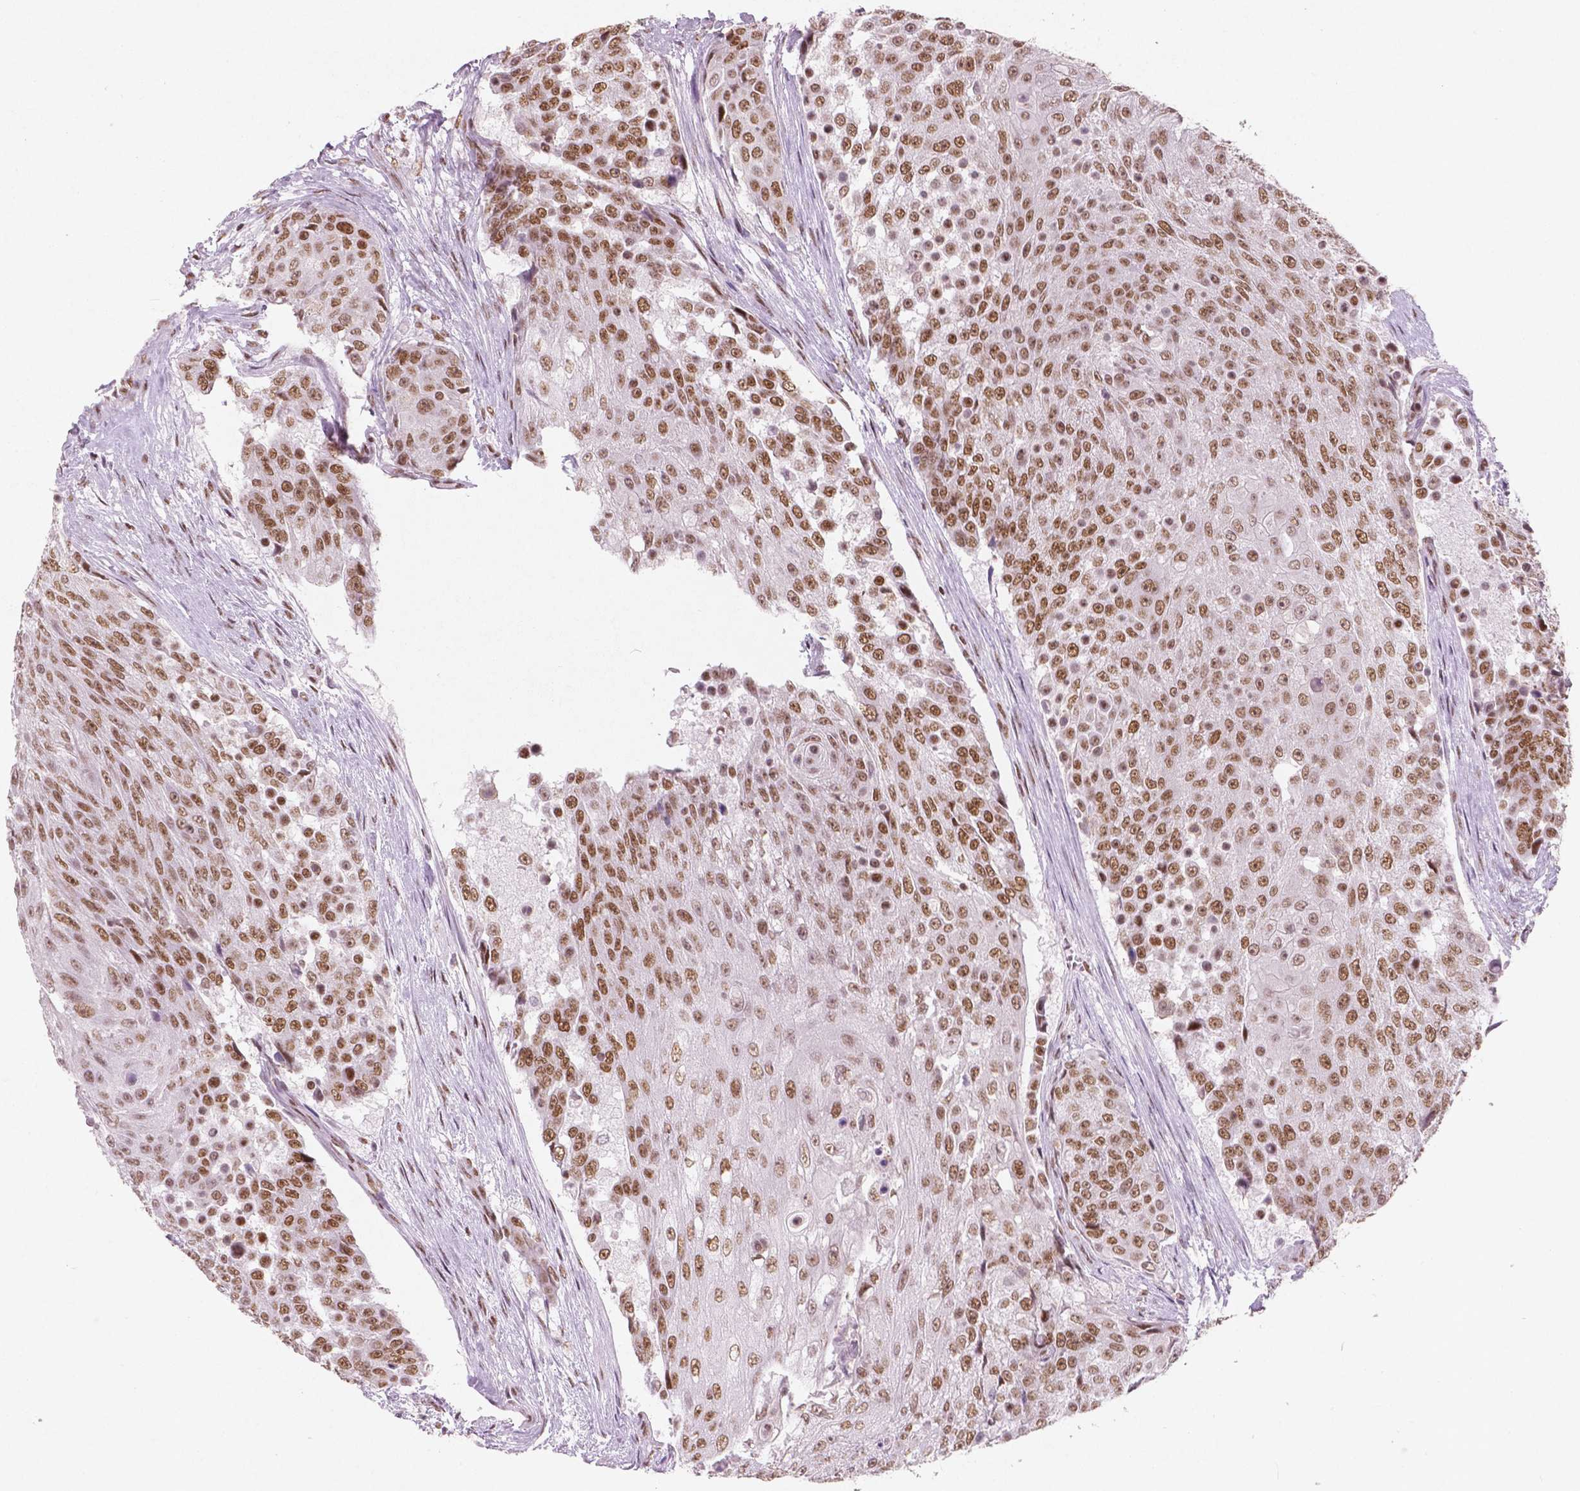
{"staining": {"intensity": "moderate", "quantity": ">75%", "location": "nuclear"}, "tissue": "urothelial cancer", "cell_type": "Tumor cells", "image_type": "cancer", "snomed": [{"axis": "morphology", "description": "Urothelial carcinoma, High grade"}, {"axis": "topography", "description": "Urinary bladder"}], "caption": "Human urothelial carcinoma (high-grade) stained with a brown dye displays moderate nuclear positive positivity in approximately >75% of tumor cells.", "gene": "BRD4", "patient": {"sex": "female", "age": 63}}